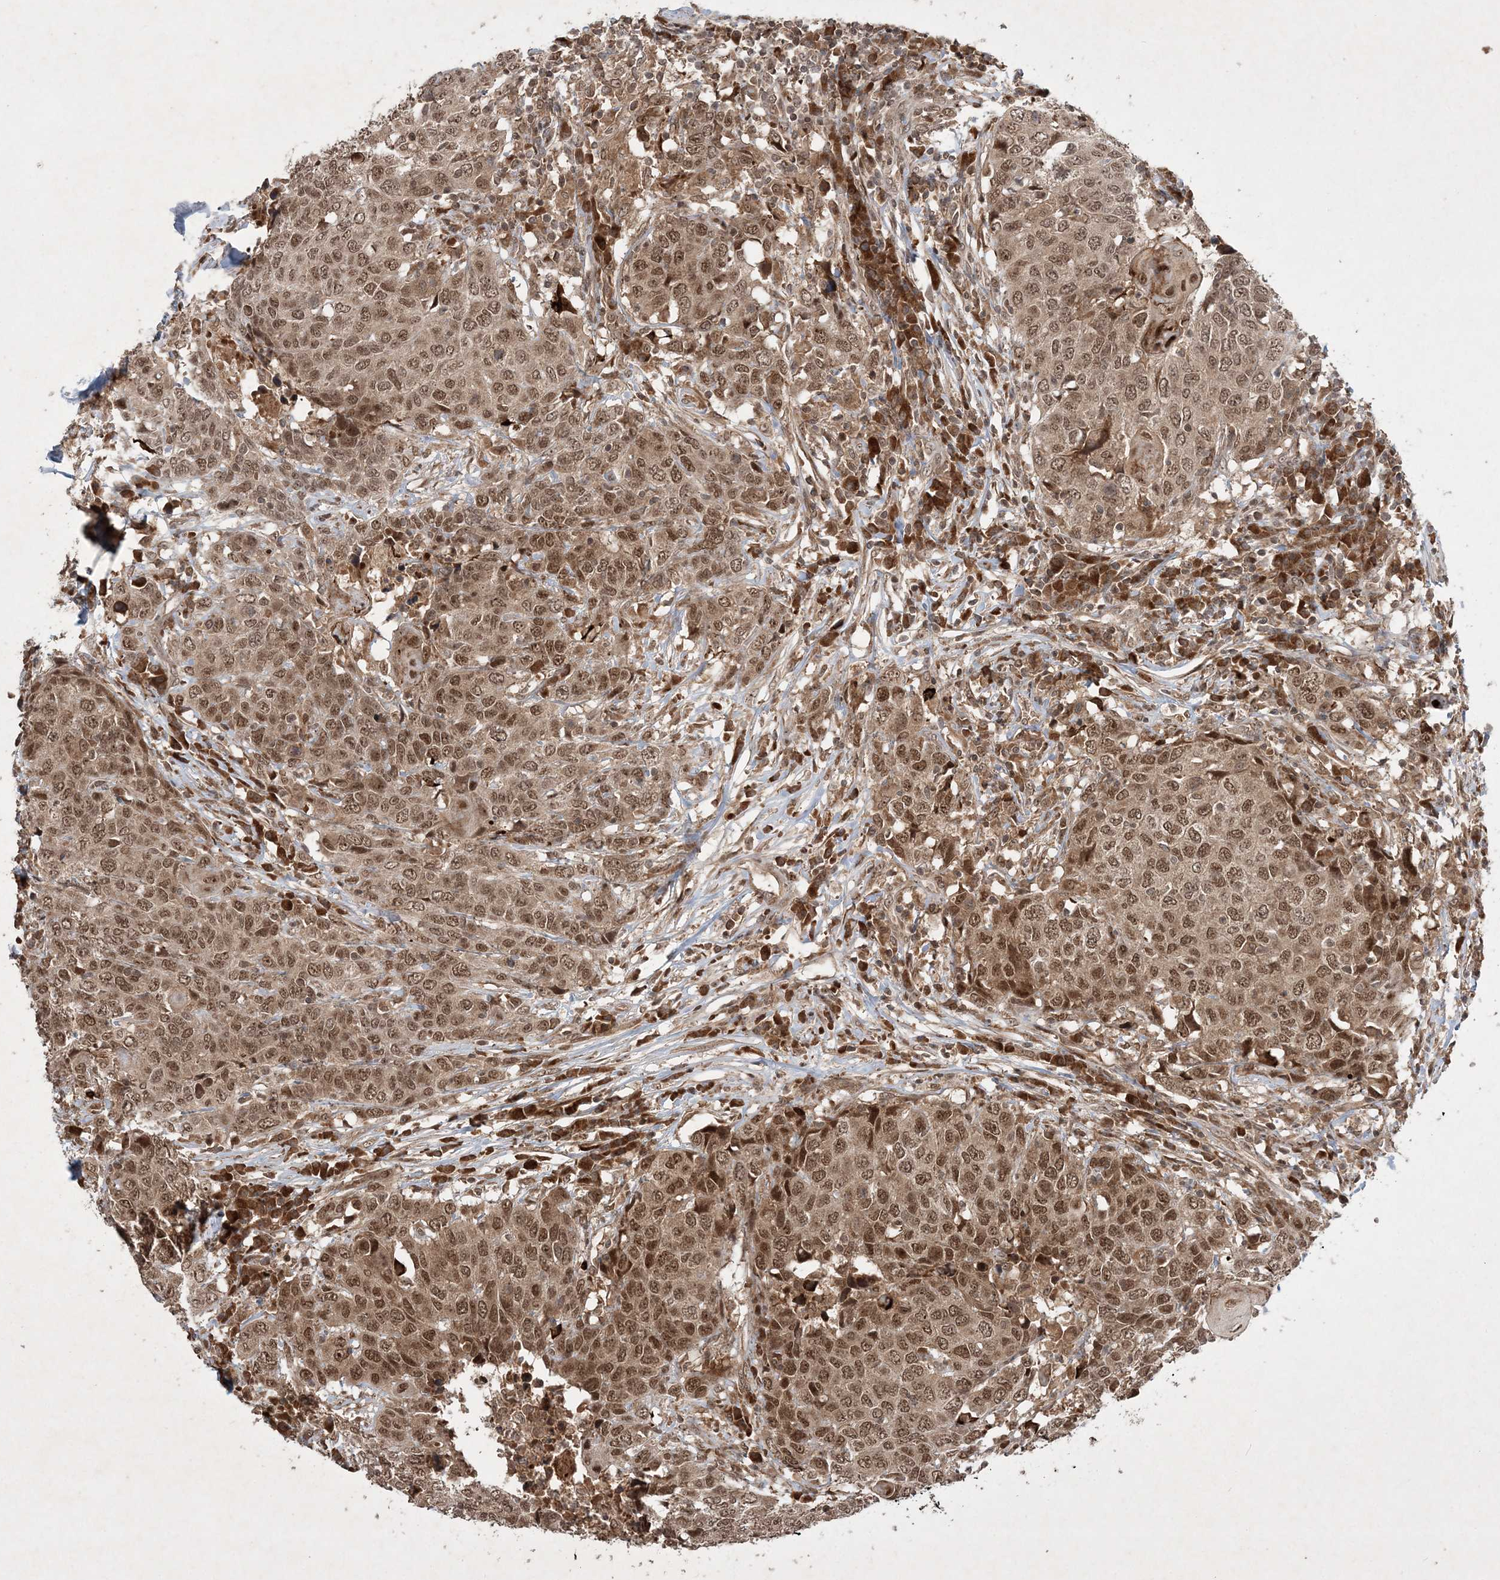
{"staining": {"intensity": "moderate", "quantity": ">75%", "location": "nuclear"}, "tissue": "head and neck cancer", "cell_type": "Tumor cells", "image_type": "cancer", "snomed": [{"axis": "morphology", "description": "Squamous cell carcinoma, NOS"}, {"axis": "topography", "description": "Head-Neck"}], "caption": "Human head and neck cancer (squamous cell carcinoma) stained with a brown dye exhibits moderate nuclear positive staining in about >75% of tumor cells.", "gene": "UBR3", "patient": {"sex": "male", "age": 66}}